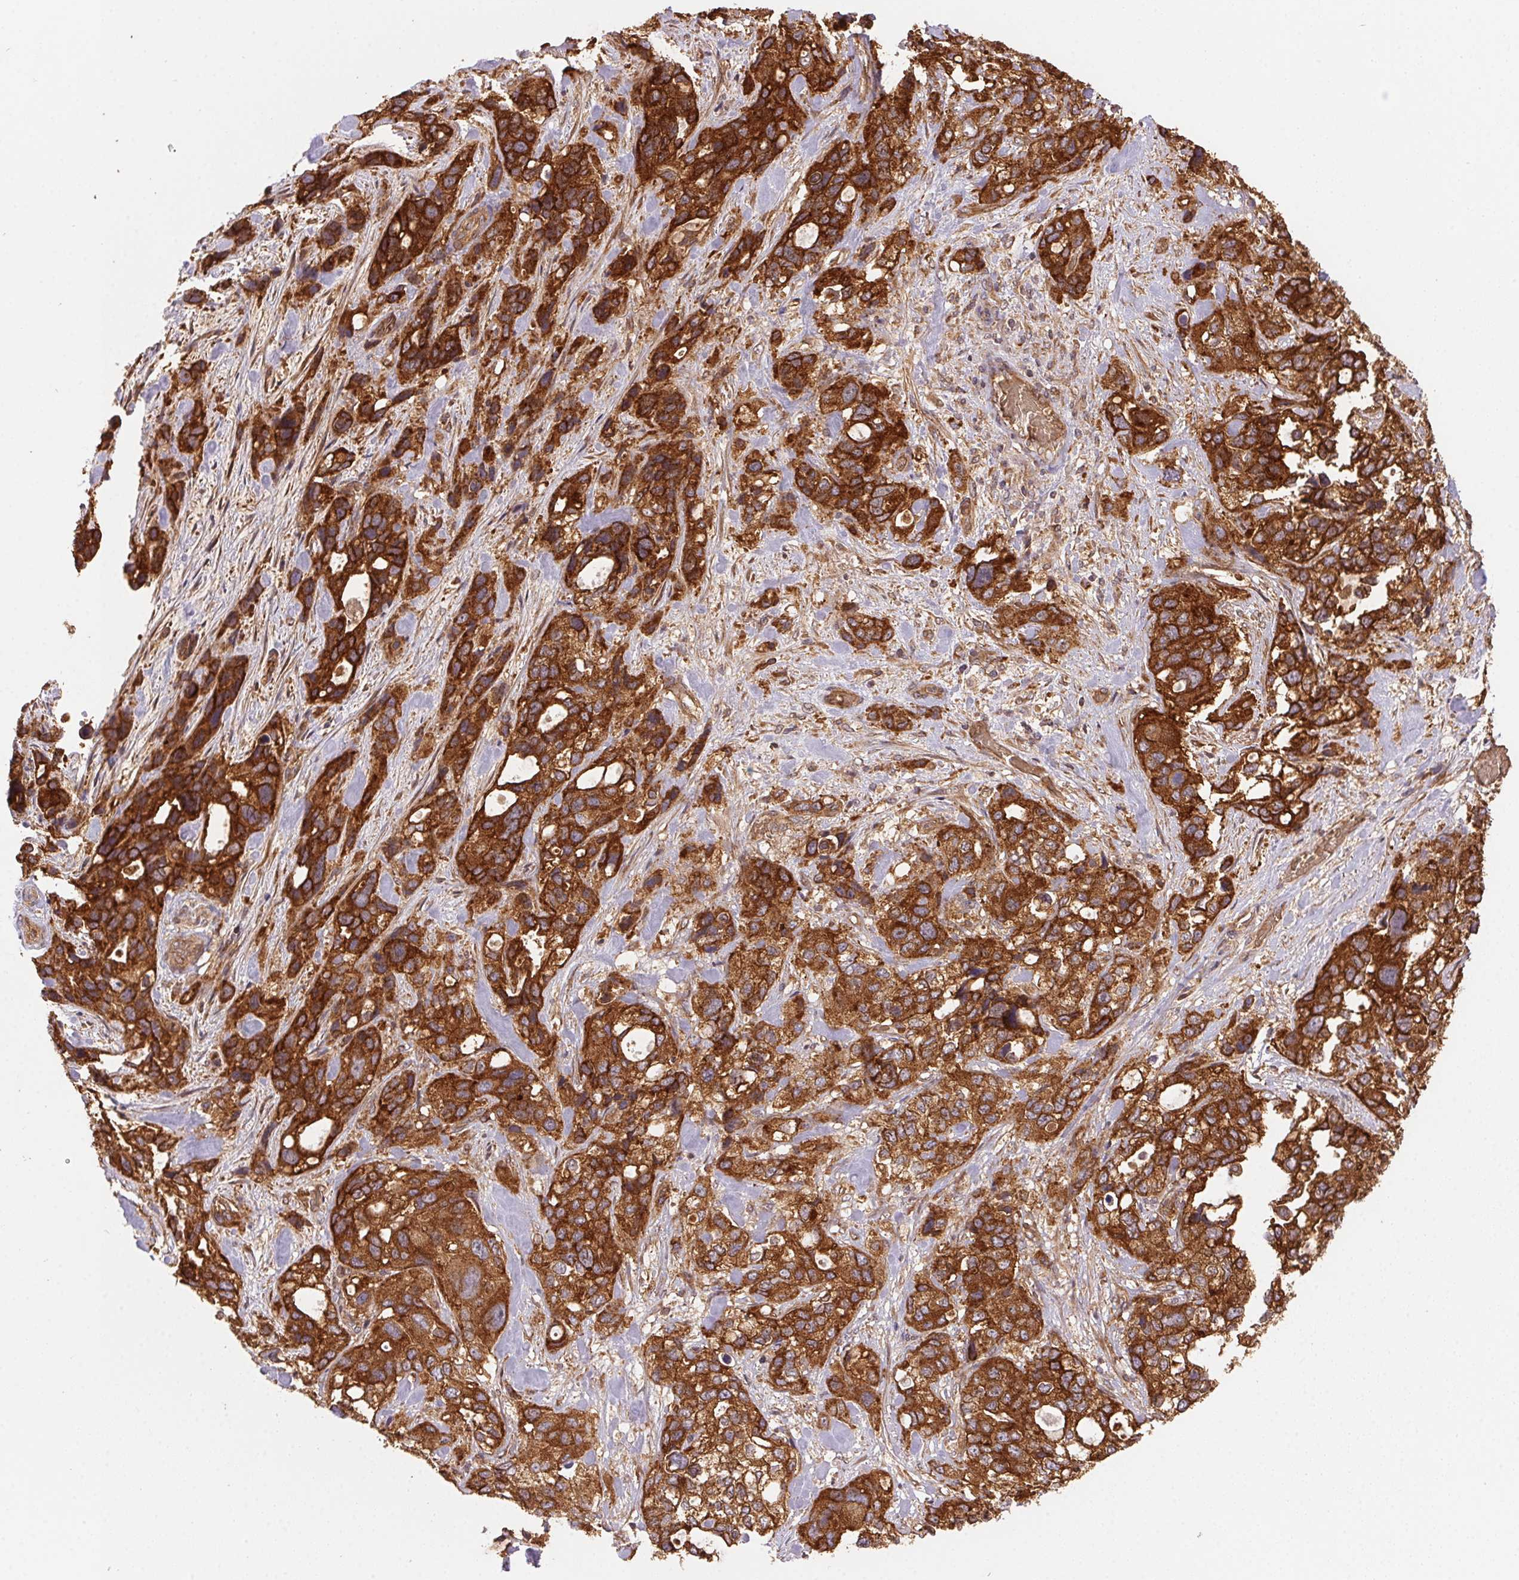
{"staining": {"intensity": "strong", "quantity": ">75%", "location": "cytoplasmic/membranous"}, "tissue": "stomach cancer", "cell_type": "Tumor cells", "image_type": "cancer", "snomed": [{"axis": "morphology", "description": "Adenocarcinoma, NOS"}, {"axis": "topography", "description": "Stomach, upper"}], "caption": "Protein staining of adenocarcinoma (stomach) tissue reveals strong cytoplasmic/membranous positivity in about >75% of tumor cells.", "gene": "USE1", "patient": {"sex": "female", "age": 81}}